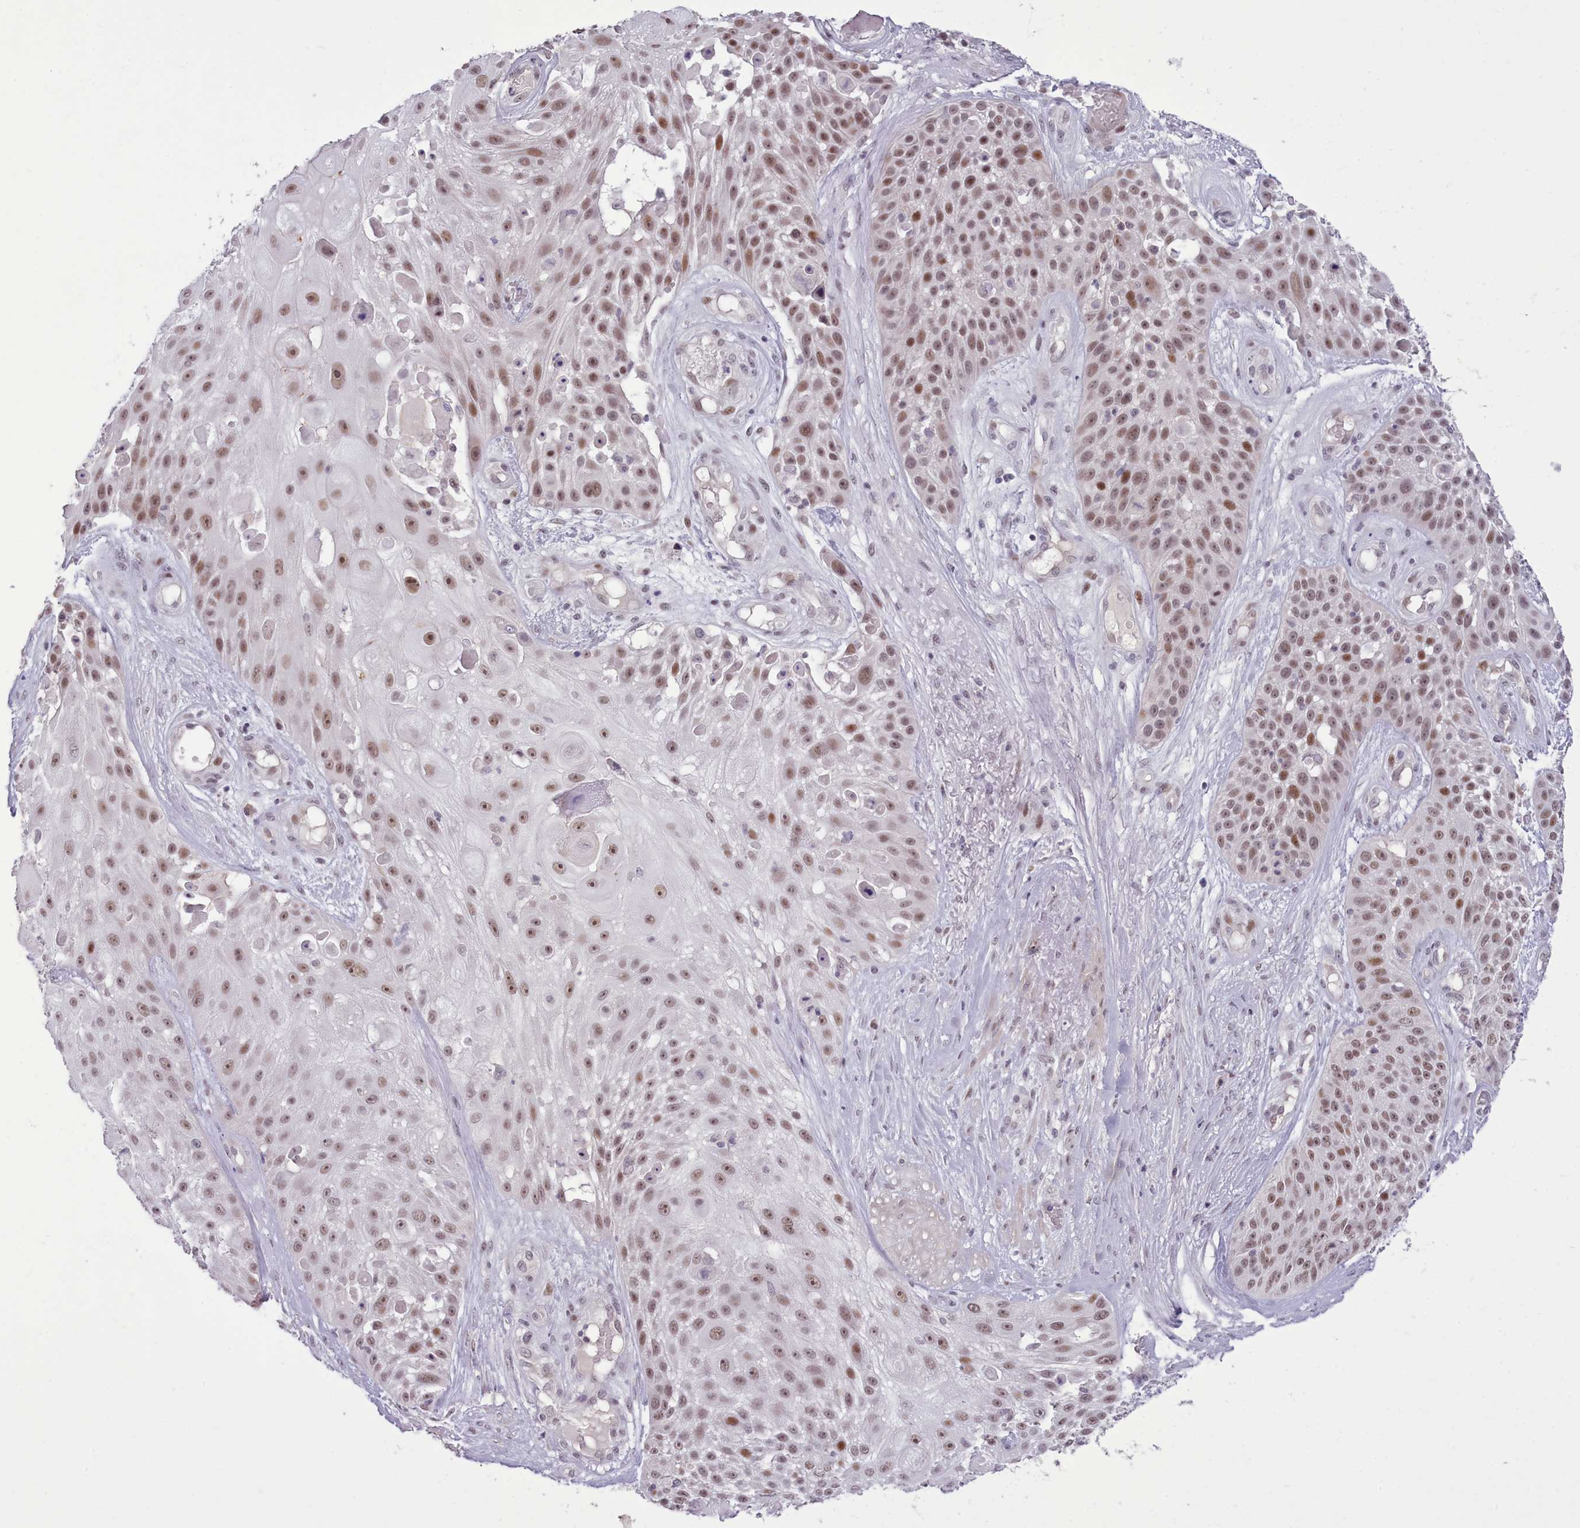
{"staining": {"intensity": "moderate", "quantity": ">75%", "location": "nuclear"}, "tissue": "skin cancer", "cell_type": "Tumor cells", "image_type": "cancer", "snomed": [{"axis": "morphology", "description": "Squamous cell carcinoma, NOS"}, {"axis": "topography", "description": "Skin"}], "caption": "The histopathology image displays a brown stain indicating the presence of a protein in the nuclear of tumor cells in squamous cell carcinoma (skin).", "gene": "RFX1", "patient": {"sex": "female", "age": 86}}